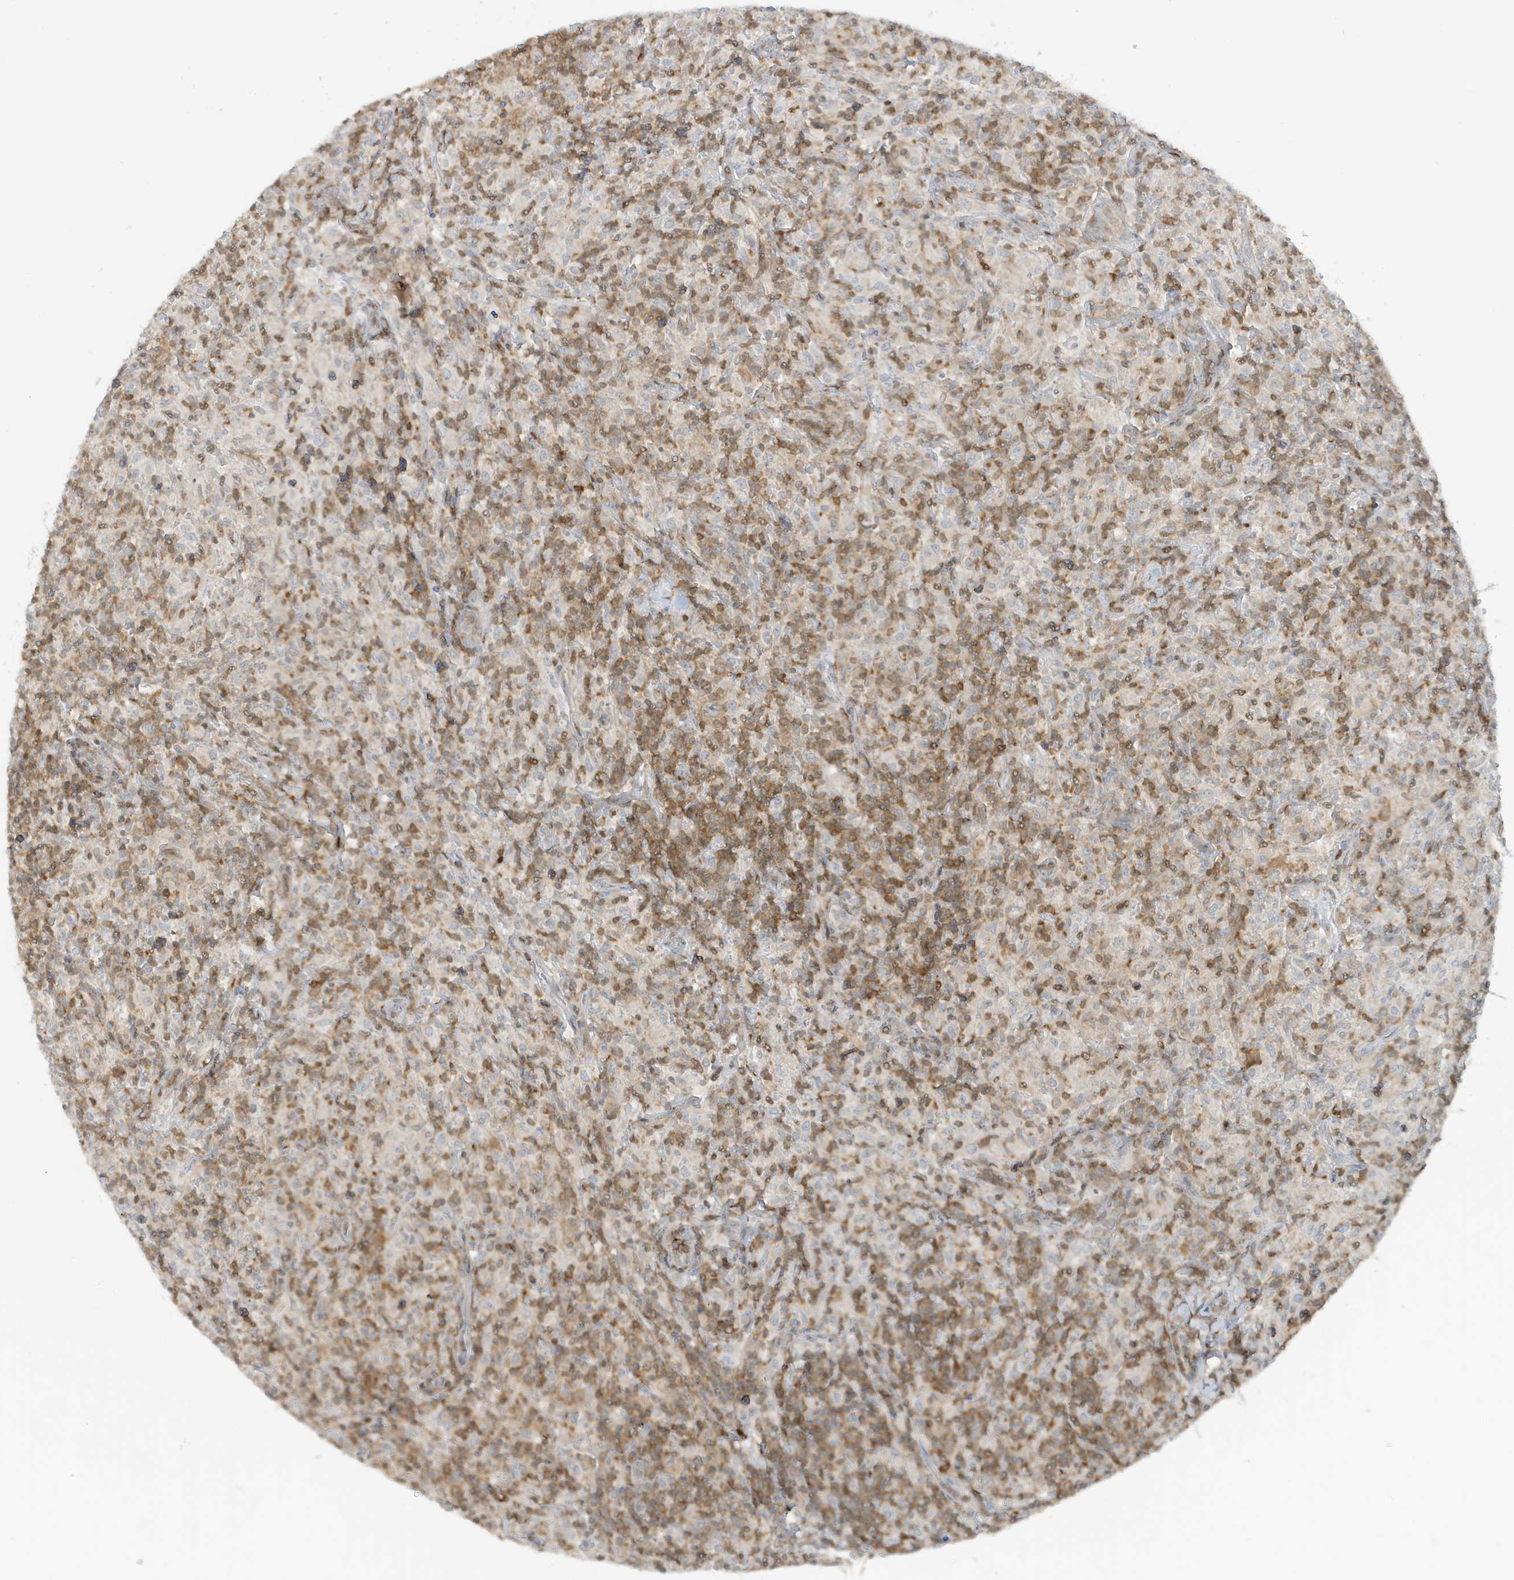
{"staining": {"intensity": "negative", "quantity": "none", "location": "none"}, "tissue": "lymphoma", "cell_type": "Tumor cells", "image_type": "cancer", "snomed": [{"axis": "morphology", "description": "Hodgkin's disease, NOS"}, {"axis": "topography", "description": "Lymph node"}], "caption": "IHC of human lymphoma exhibits no positivity in tumor cells. (Brightfield microscopy of DAB immunohistochemistry (IHC) at high magnification).", "gene": "OGA", "patient": {"sex": "male", "age": 70}}